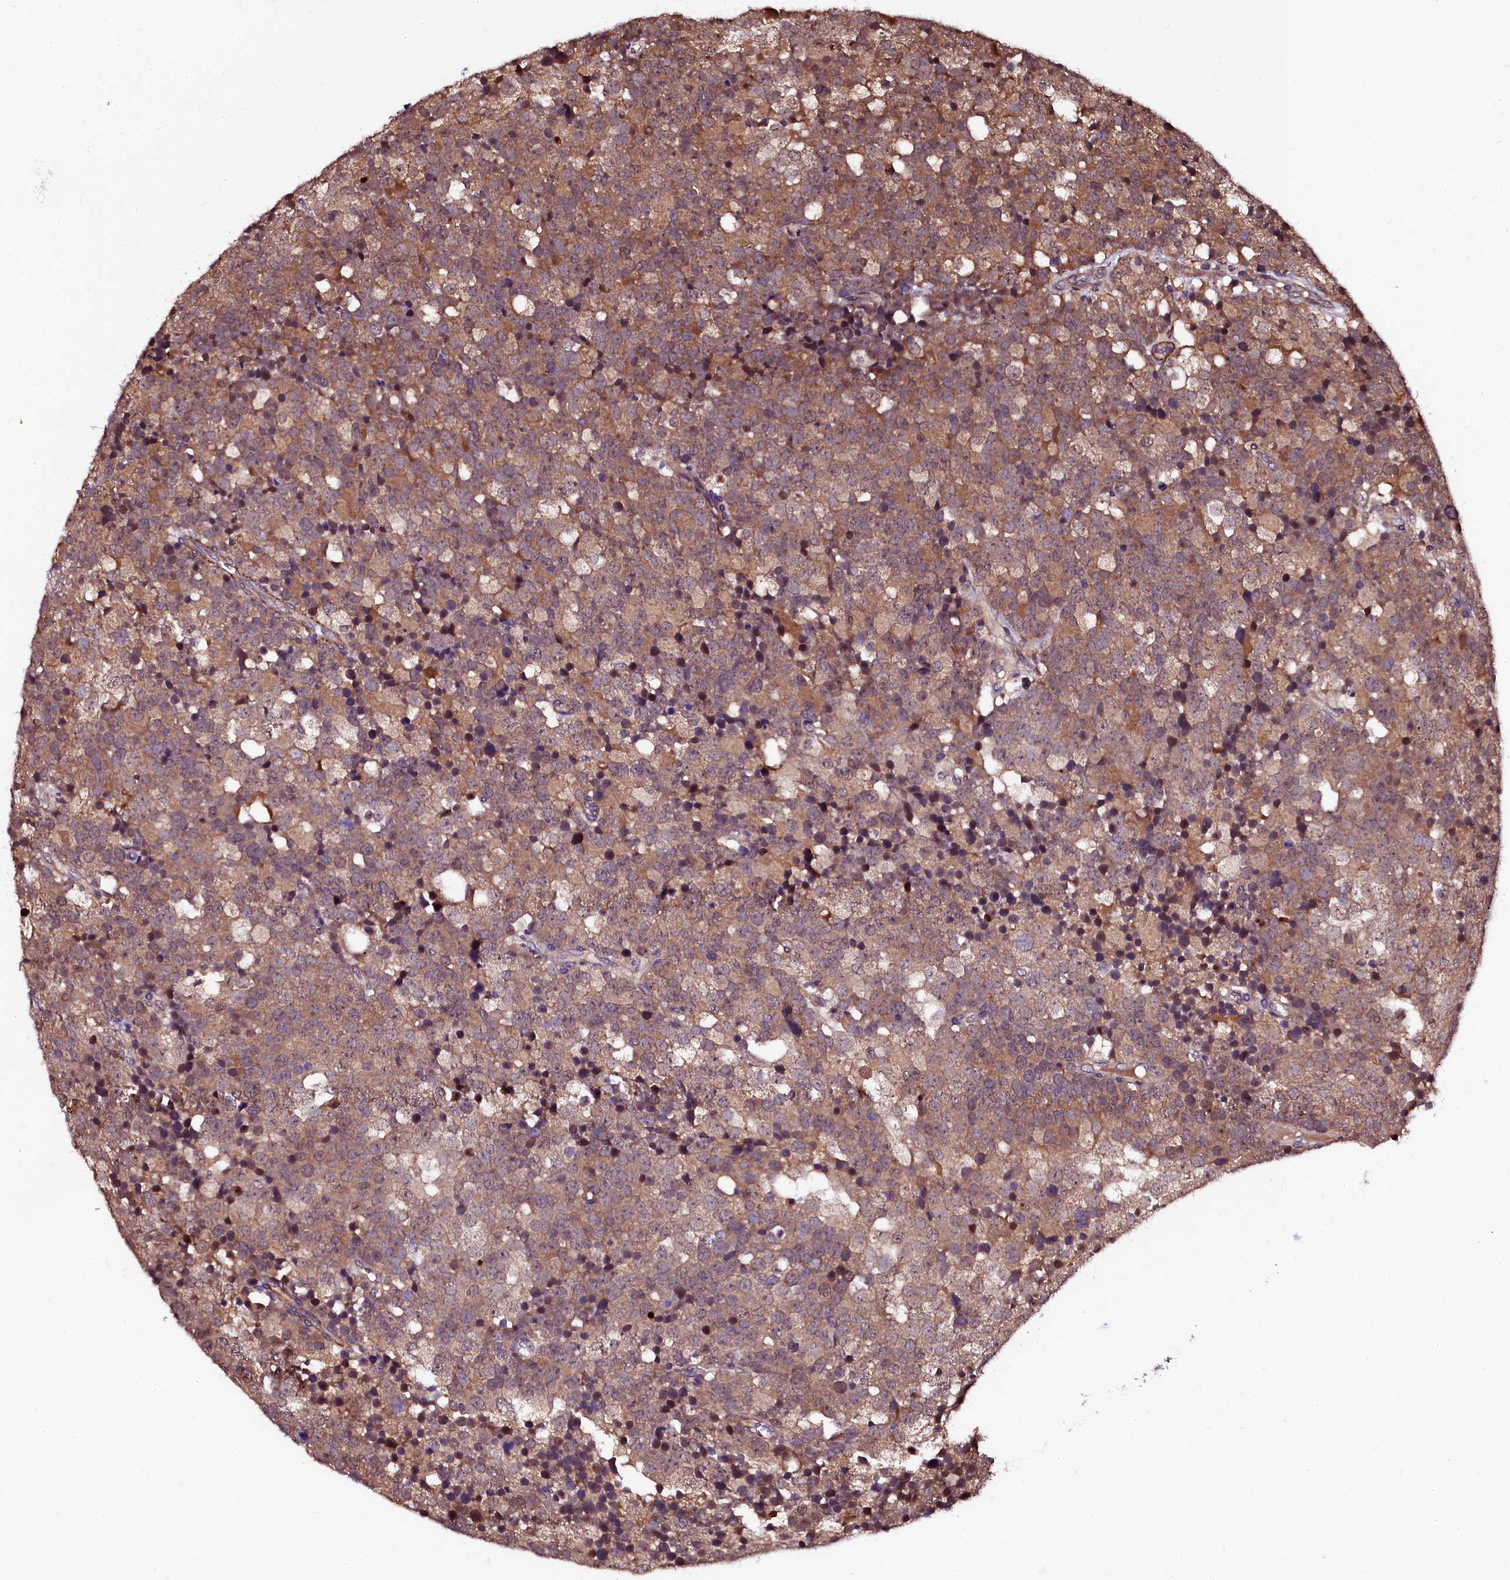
{"staining": {"intensity": "moderate", "quantity": ">75%", "location": "cytoplasmic/membranous,nuclear"}, "tissue": "testis cancer", "cell_type": "Tumor cells", "image_type": "cancer", "snomed": [{"axis": "morphology", "description": "Seminoma, NOS"}, {"axis": "topography", "description": "Testis"}], "caption": "Tumor cells demonstrate medium levels of moderate cytoplasmic/membranous and nuclear positivity in approximately >75% of cells in human testis cancer. The staining was performed using DAB (3,3'-diaminobenzidine) to visualize the protein expression in brown, while the nuclei were stained in blue with hematoxylin (Magnification: 20x).", "gene": "N4BP1", "patient": {"sex": "male", "age": 71}}